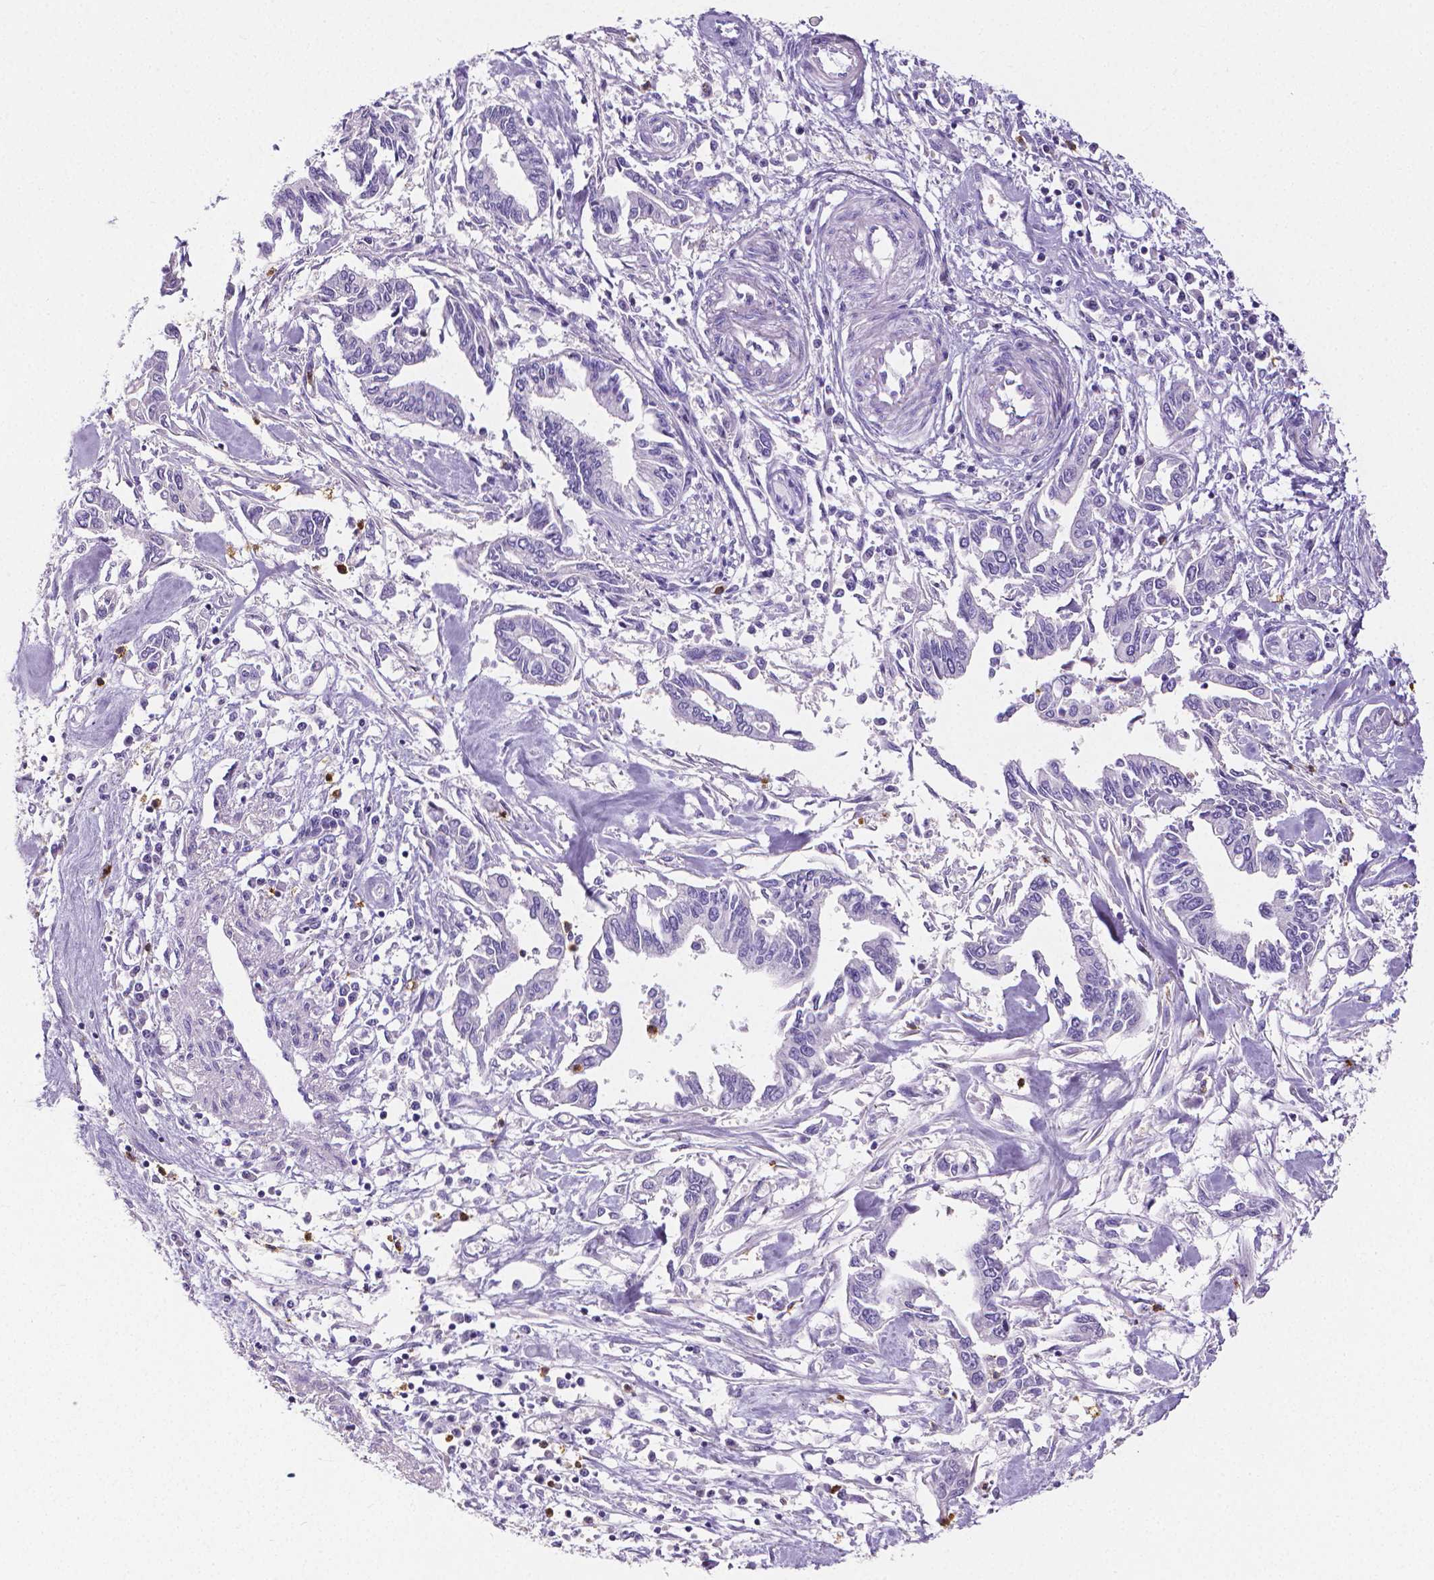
{"staining": {"intensity": "negative", "quantity": "none", "location": "none"}, "tissue": "pancreatic cancer", "cell_type": "Tumor cells", "image_type": "cancer", "snomed": [{"axis": "morphology", "description": "Adenocarcinoma, NOS"}, {"axis": "topography", "description": "Pancreas"}], "caption": "Photomicrograph shows no significant protein positivity in tumor cells of pancreatic adenocarcinoma.", "gene": "MMP9", "patient": {"sex": "male", "age": 60}}